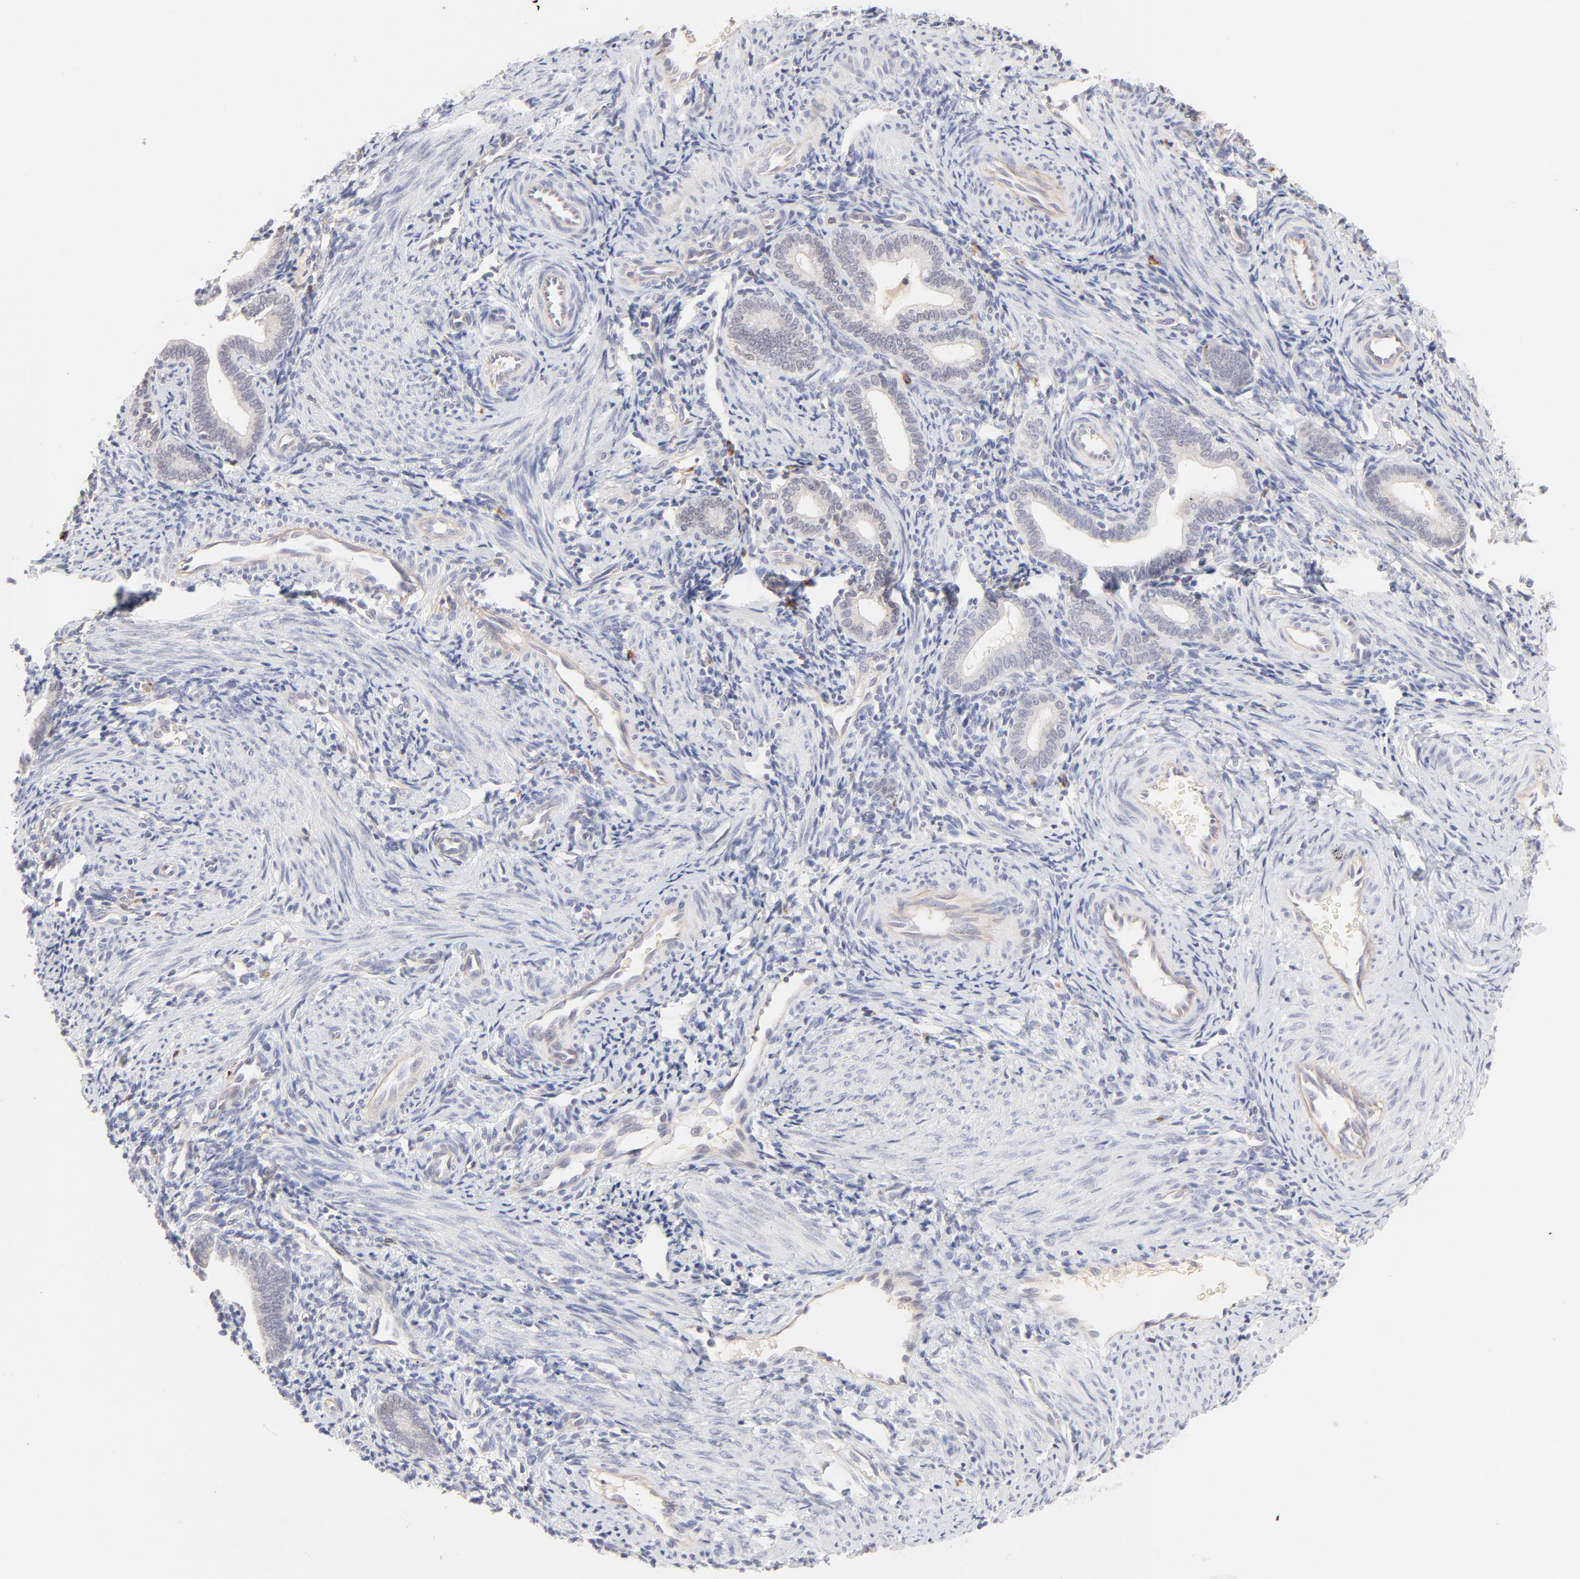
{"staining": {"intensity": "negative", "quantity": "none", "location": "none"}, "tissue": "endometrium", "cell_type": "Cells in endometrial stroma", "image_type": "normal", "snomed": [{"axis": "morphology", "description": "Normal tissue, NOS"}, {"axis": "topography", "description": "Uterus"}, {"axis": "topography", "description": "Endometrium"}], "caption": "This image is of normal endometrium stained with immunohistochemistry to label a protein in brown with the nuclei are counter-stained blue. There is no staining in cells in endometrial stroma.", "gene": "ELF3", "patient": {"sex": "female", "age": 33}}